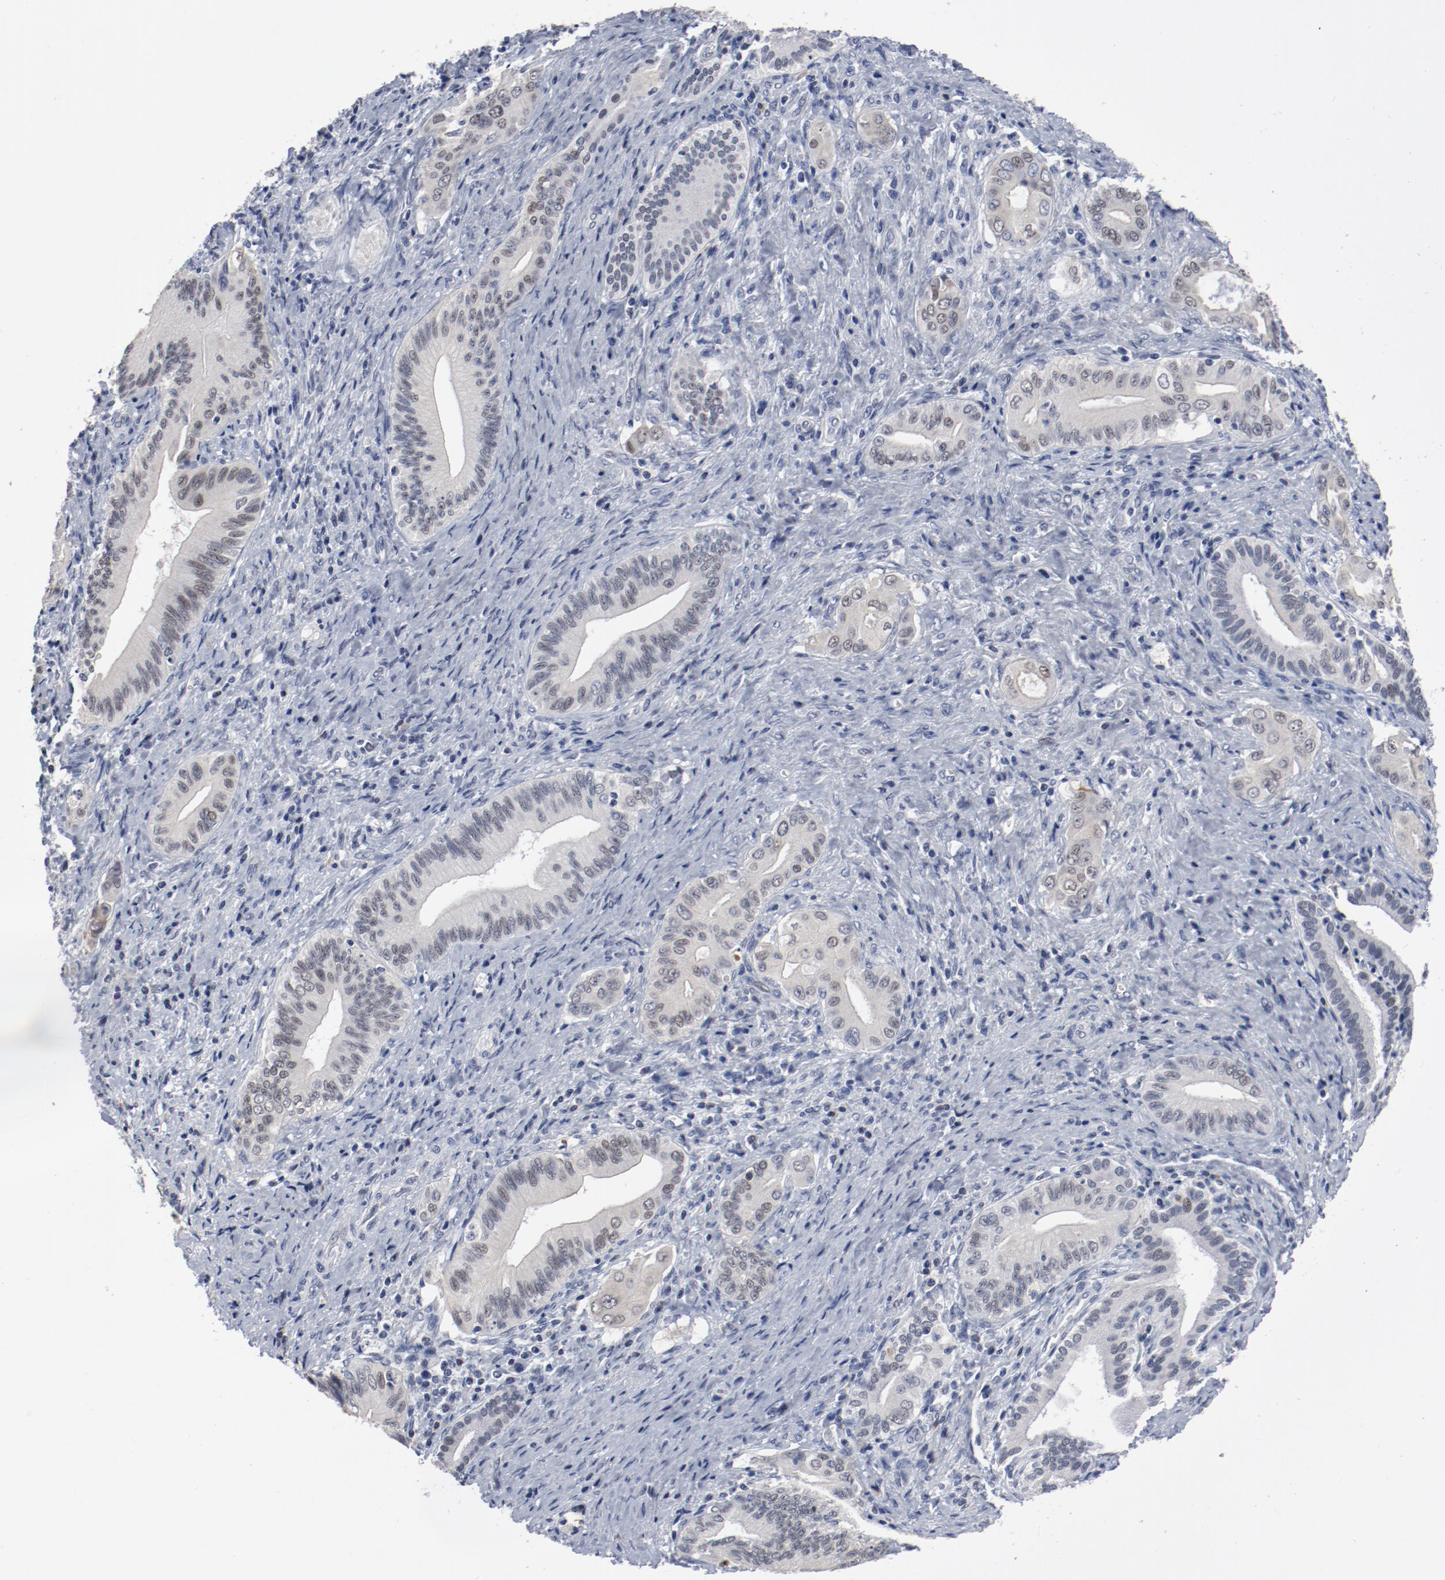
{"staining": {"intensity": "negative", "quantity": "none", "location": "none"}, "tissue": "liver cancer", "cell_type": "Tumor cells", "image_type": "cancer", "snomed": [{"axis": "morphology", "description": "Cholangiocarcinoma"}, {"axis": "topography", "description": "Liver"}], "caption": "Liver cancer was stained to show a protein in brown. There is no significant positivity in tumor cells.", "gene": "ANKLE2", "patient": {"sex": "male", "age": 58}}